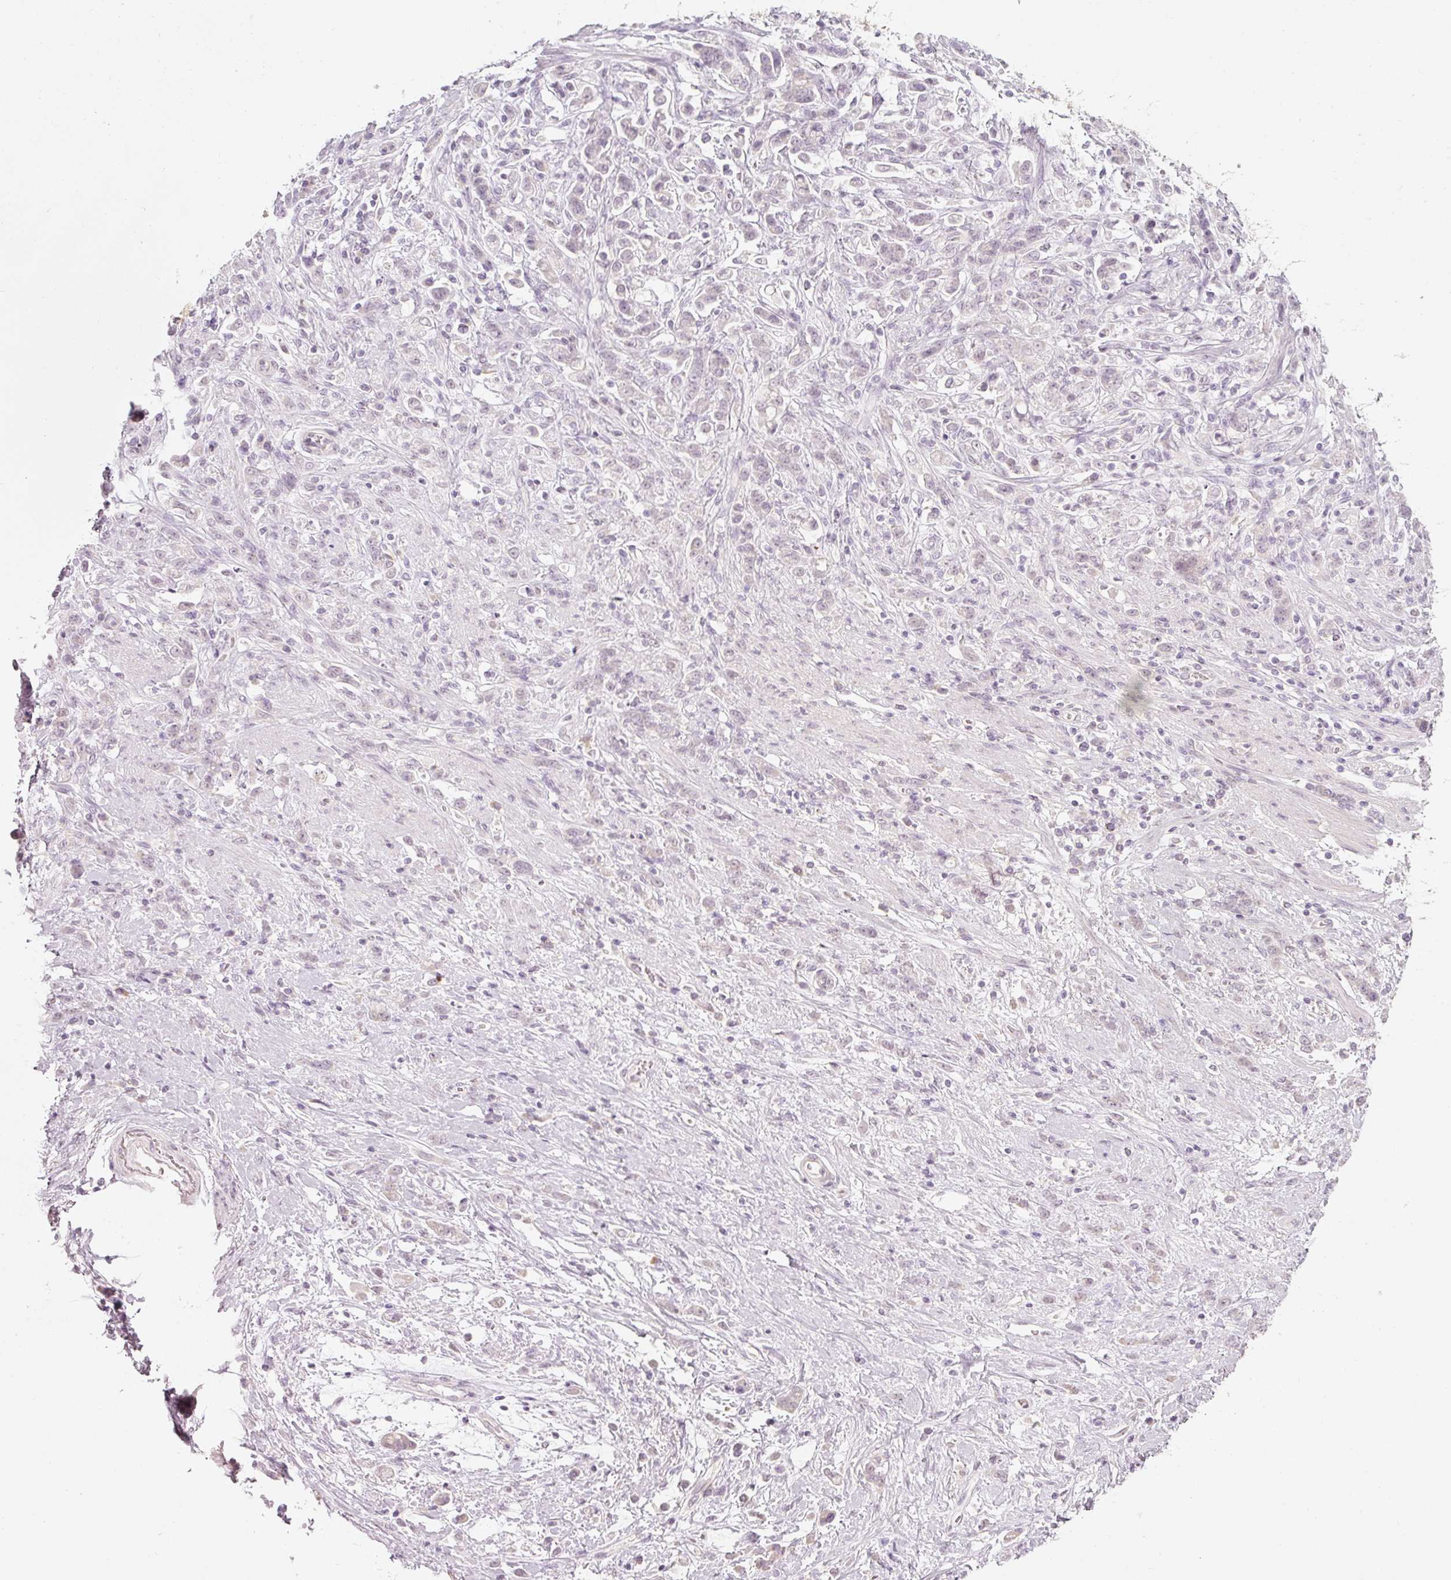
{"staining": {"intensity": "negative", "quantity": "none", "location": "none"}, "tissue": "stomach cancer", "cell_type": "Tumor cells", "image_type": "cancer", "snomed": [{"axis": "morphology", "description": "Adenocarcinoma, NOS"}, {"axis": "topography", "description": "Stomach"}], "caption": "This is an IHC micrograph of human stomach adenocarcinoma. There is no positivity in tumor cells.", "gene": "STEAP1", "patient": {"sex": "female", "age": 60}}